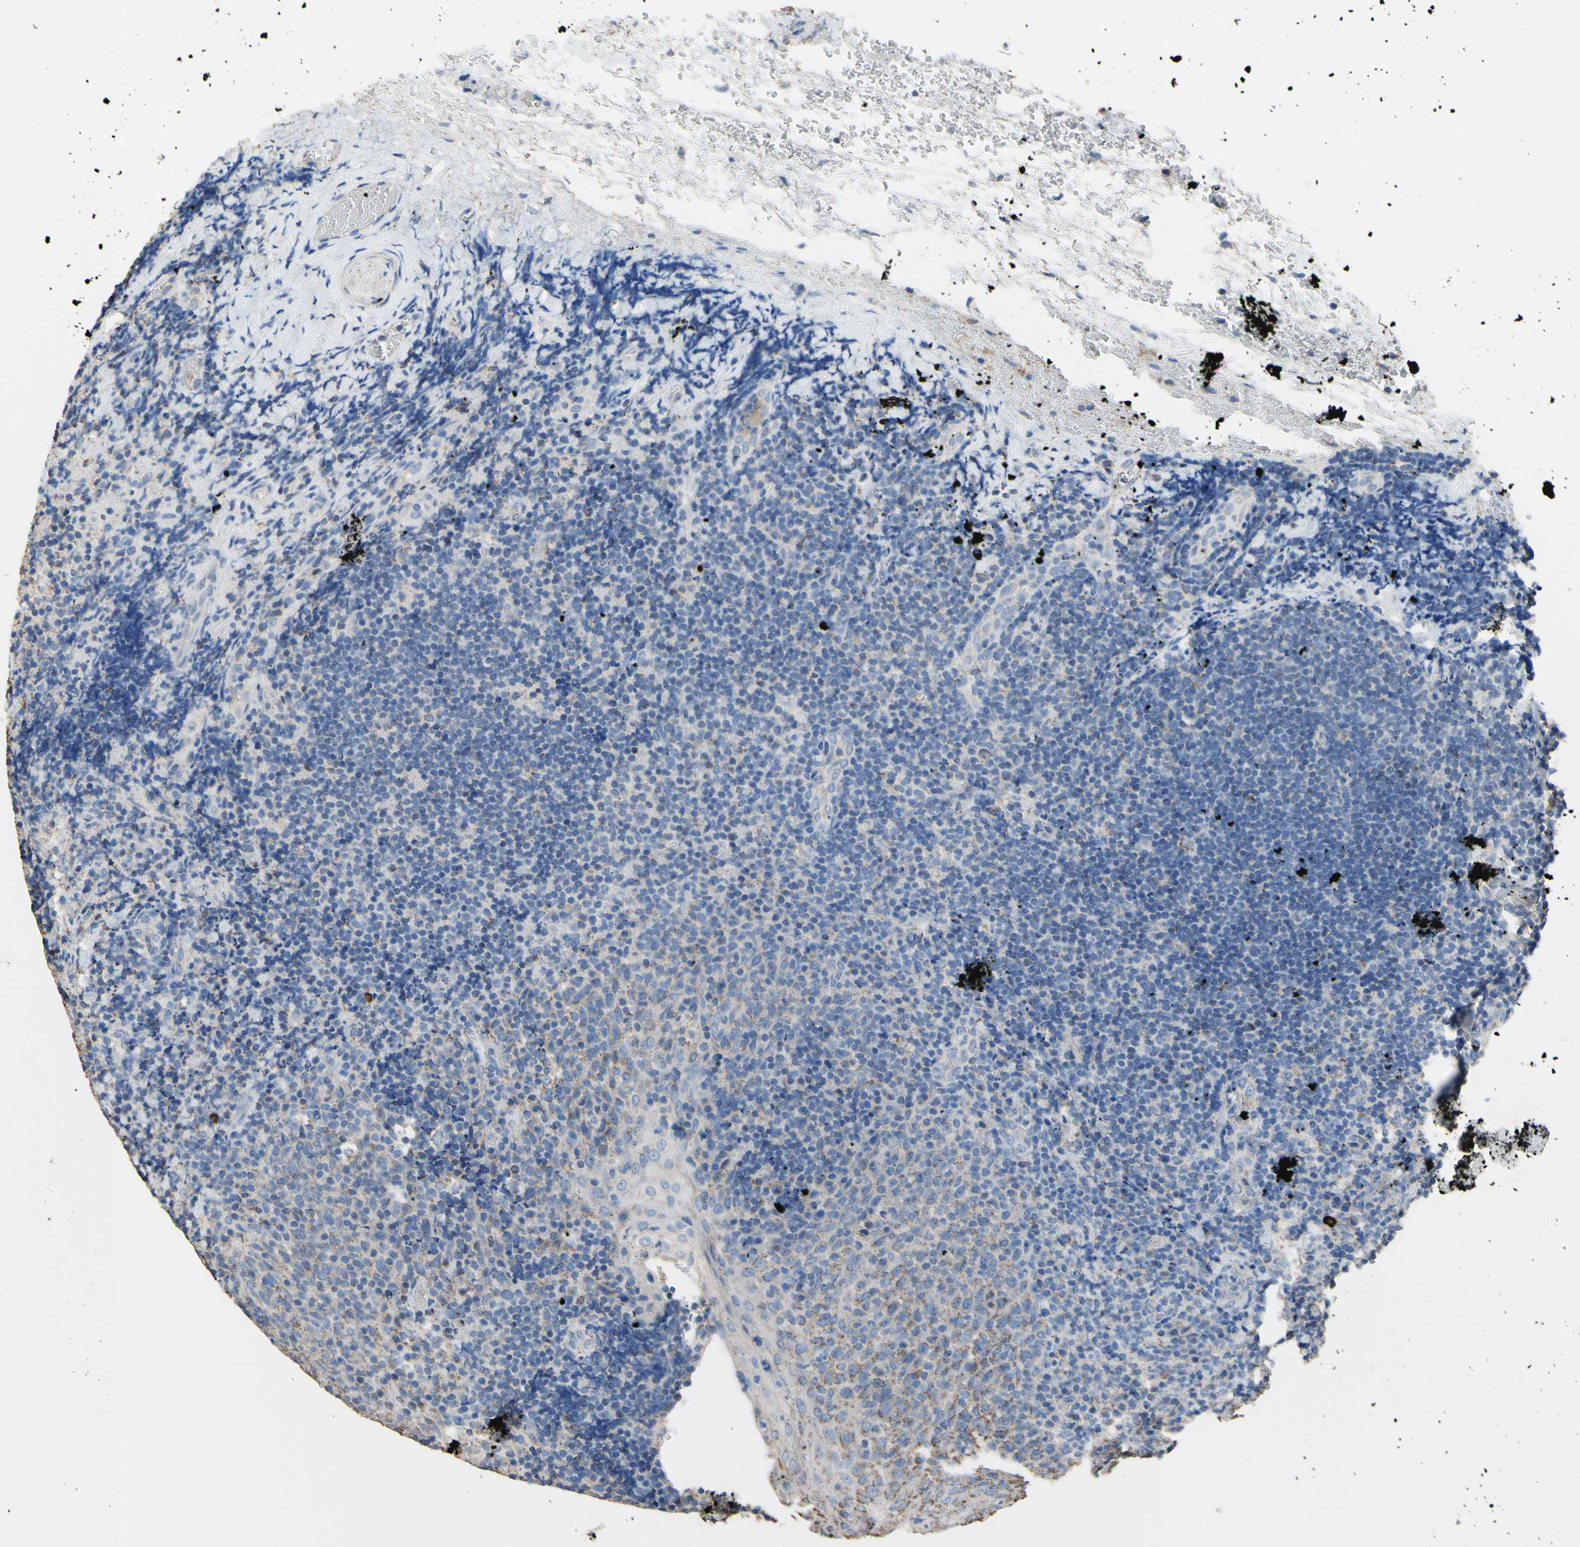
{"staining": {"intensity": "weak", "quantity": "<25%", "location": "cytoplasmic/membranous"}, "tissue": "lymphoma", "cell_type": "Tumor cells", "image_type": "cancer", "snomed": [{"axis": "morphology", "description": "Malignant lymphoma, non-Hodgkin's type, High grade"}, {"axis": "topography", "description": "Tonsil"}], "caption": "This is an IHC micrograph of lymphoma. There is no expression in tumor cells.", "gene": "CMKLR2", "patient": {"sex": "female", "age": 36}}